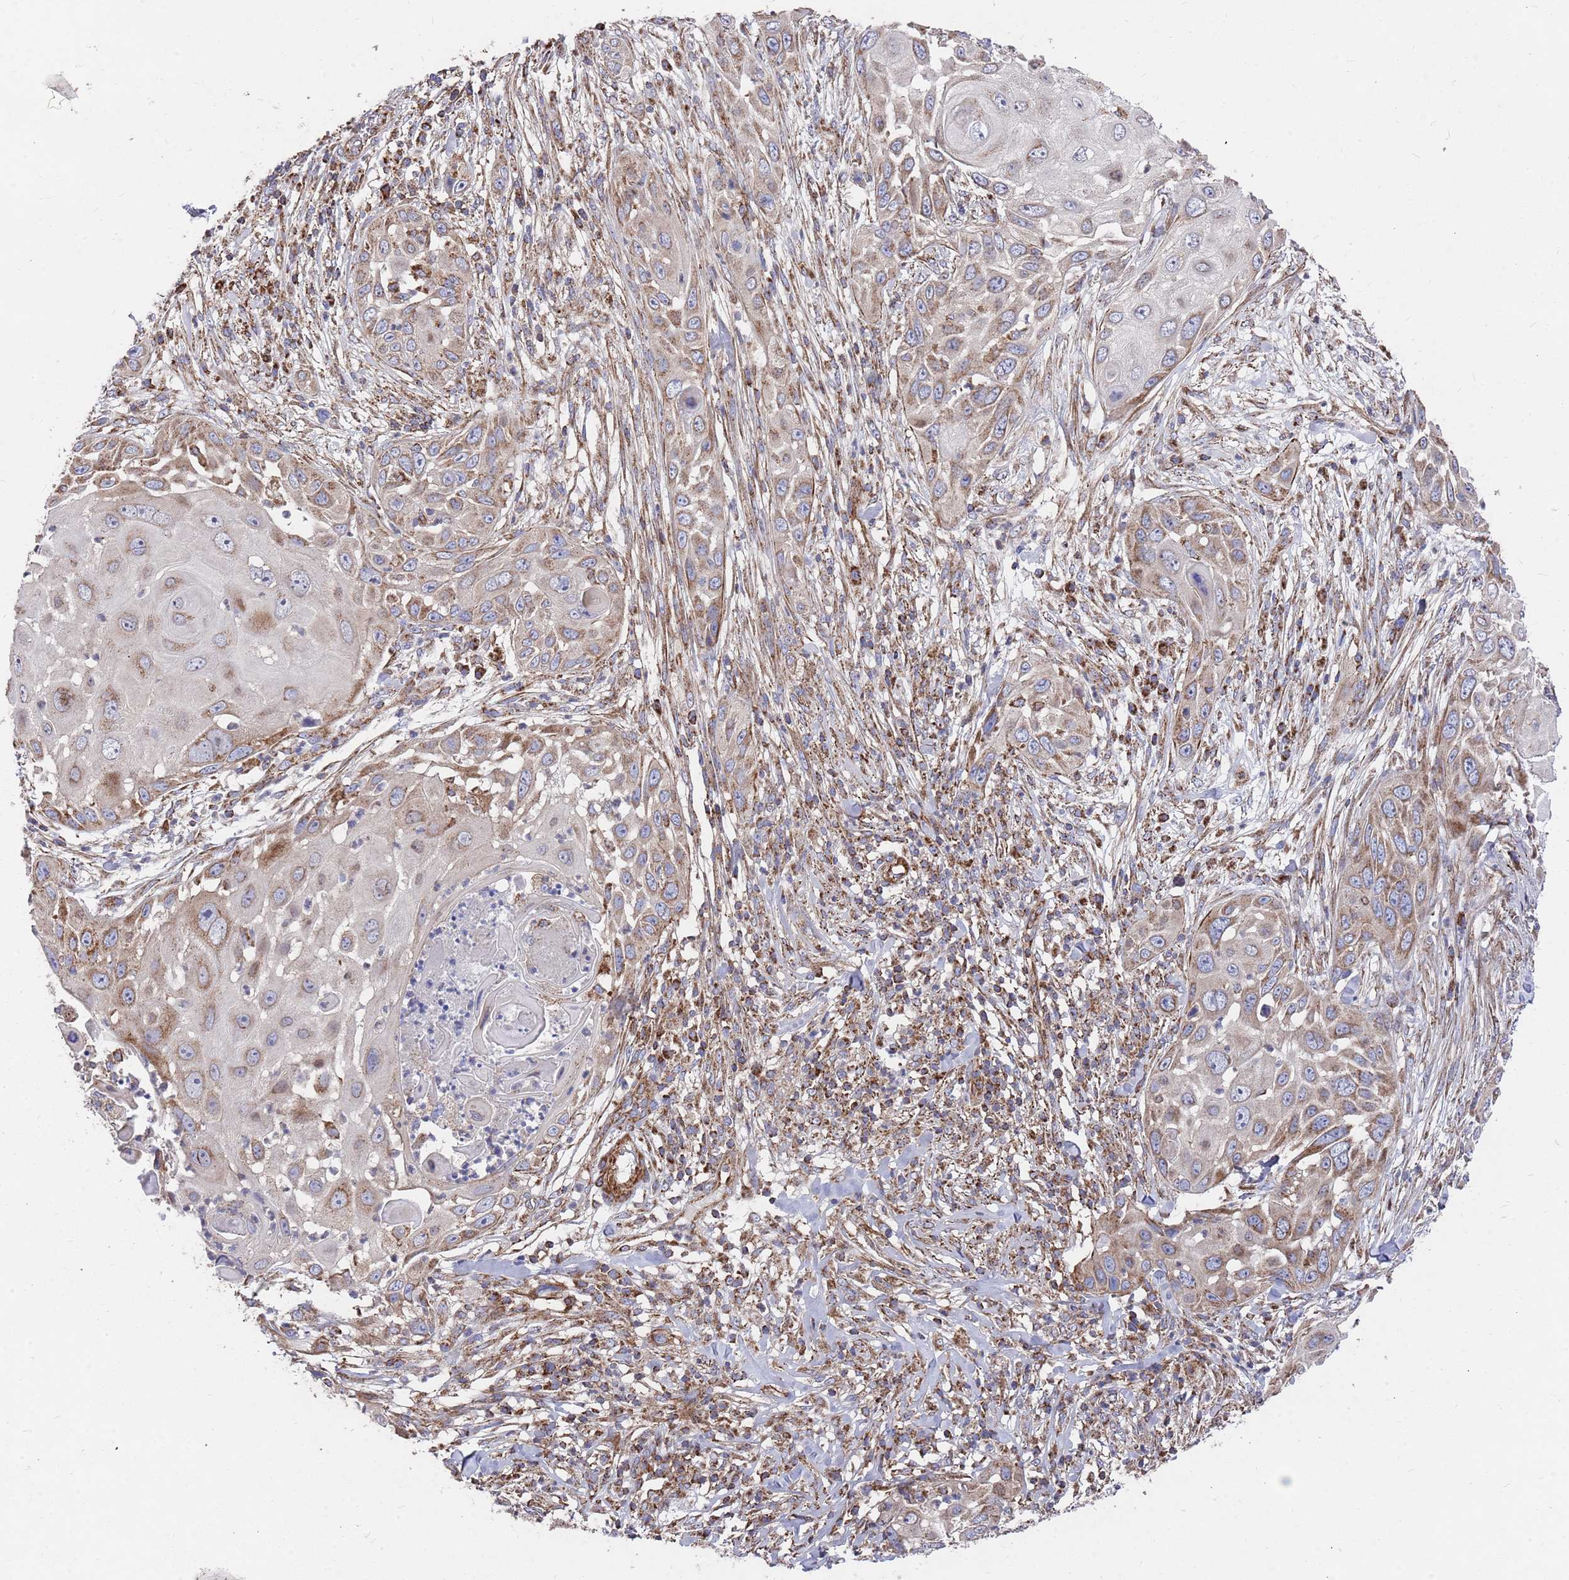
{"staining": {"intensity": "moderate", "quantity": "25%-75%", "location": "cytoplasmic/membranous"}, "tissue": "skin cancer", "cell_type": "Tumor cells", "image_type": "cancer", "snomed": [{"axis": "morphology", "description": "Squamous cell carcinoma, NOS"}, {"axis": "topography", "description": "Skin"}], "caption": "Moderate cytoplasmic/membranous protein staining is present in about 25%-75% of tumor cells in skin cancer.", "gene": "WDFY3", "patient": {"sex": "female", "age": 44}}